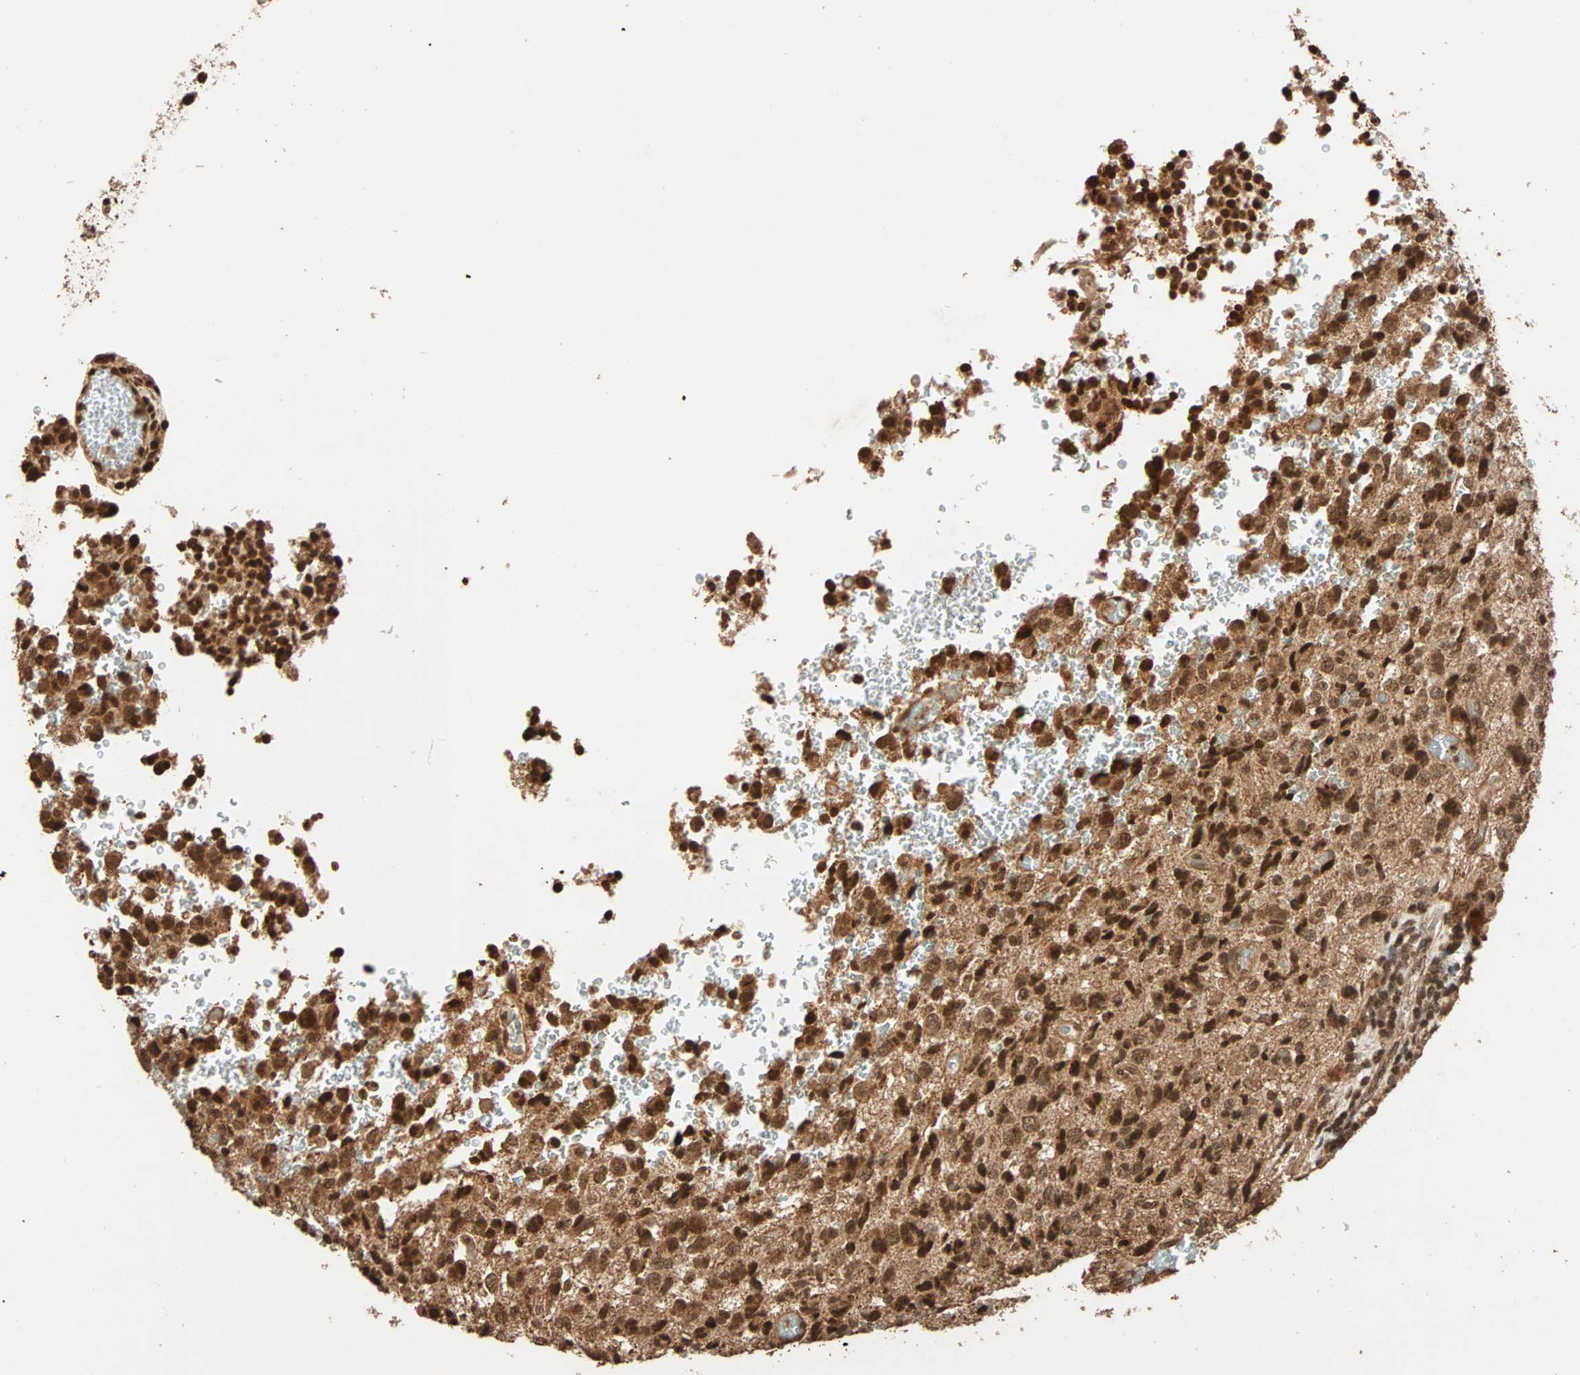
{"staining": {"intensity": "strong", "quantity": ">75%", "location": "cytoplasmic/membranous,nuclear"}, "tissue": "glioma", "cell_type": "Tumor cells", "image_type": "cancer", "snomed": [{"axis": "morphology", "description": "Glioma, malignant, High grade"}, {"axis": "topography", "description": "pancreas cauda"}], "caption": "Immunohistochemistry (IHC) staining of malignant glioma (high-grade), which demonstrates high levels of strong cytoplasmic/membranous and nuclear staining in about >75% of tumor cells indicating strong cytoplasmic/membranous and nuclear protein positivity. The staining was performed using DAB (brown) for protein detection and nuclei were counterstained in hematoxylin (blue).", "gene": "ALKBH5", "patient": {"sex": "male", "age": 60}}